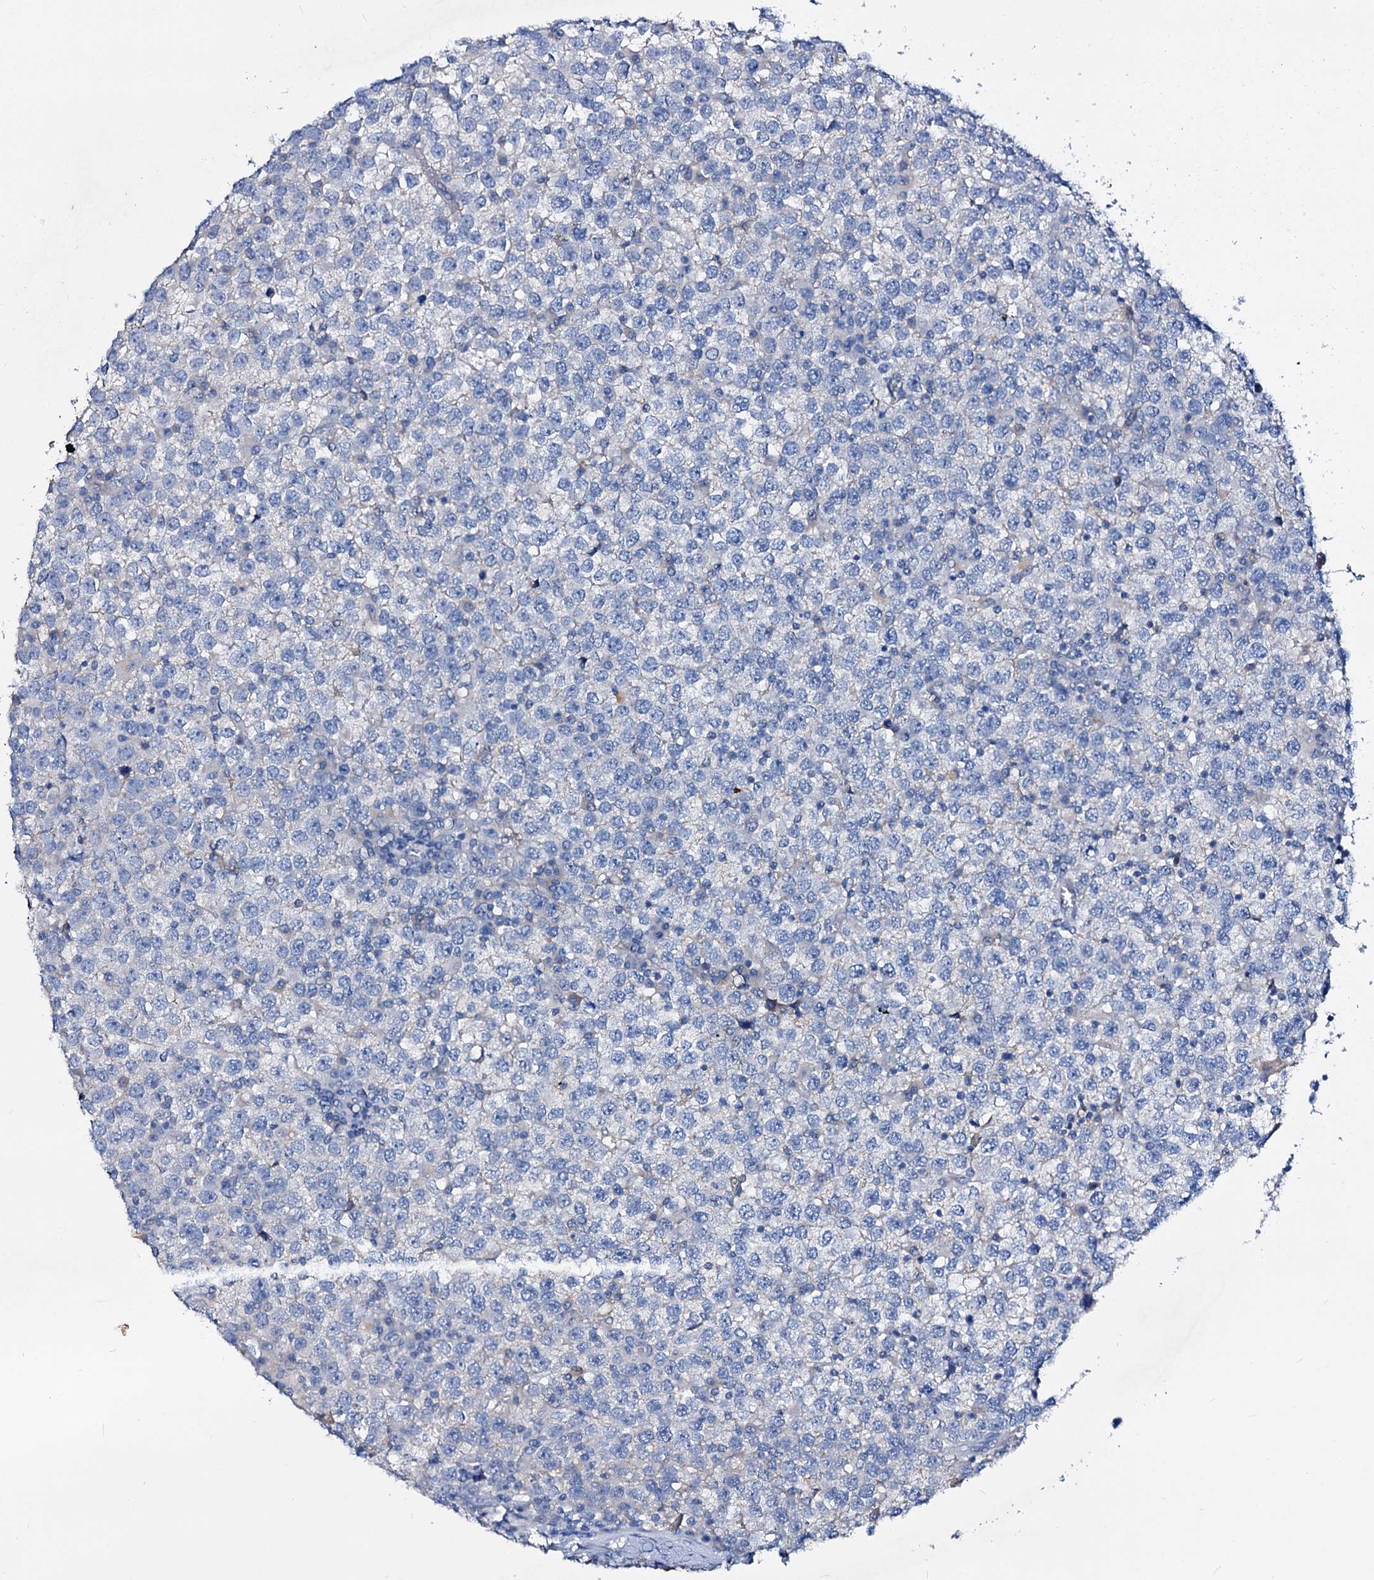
{"staining": {"intensity": "negative", "quantity": "none", "location": "none"}, "tissue": "testis cancer", "cell_type": "Tumor cells", "image_type": "cancer", "snomed": [{"axis": "morphology", "description": "Seminoma, NOS"}, {"axis": "topography", "description": "Testis"}], "caption": "Seminoma (testis) stained for a protein using IHC shows no staining tumor cells.", "gene": "DYDC2", "patient": {"sex": "male", "age": 65}}